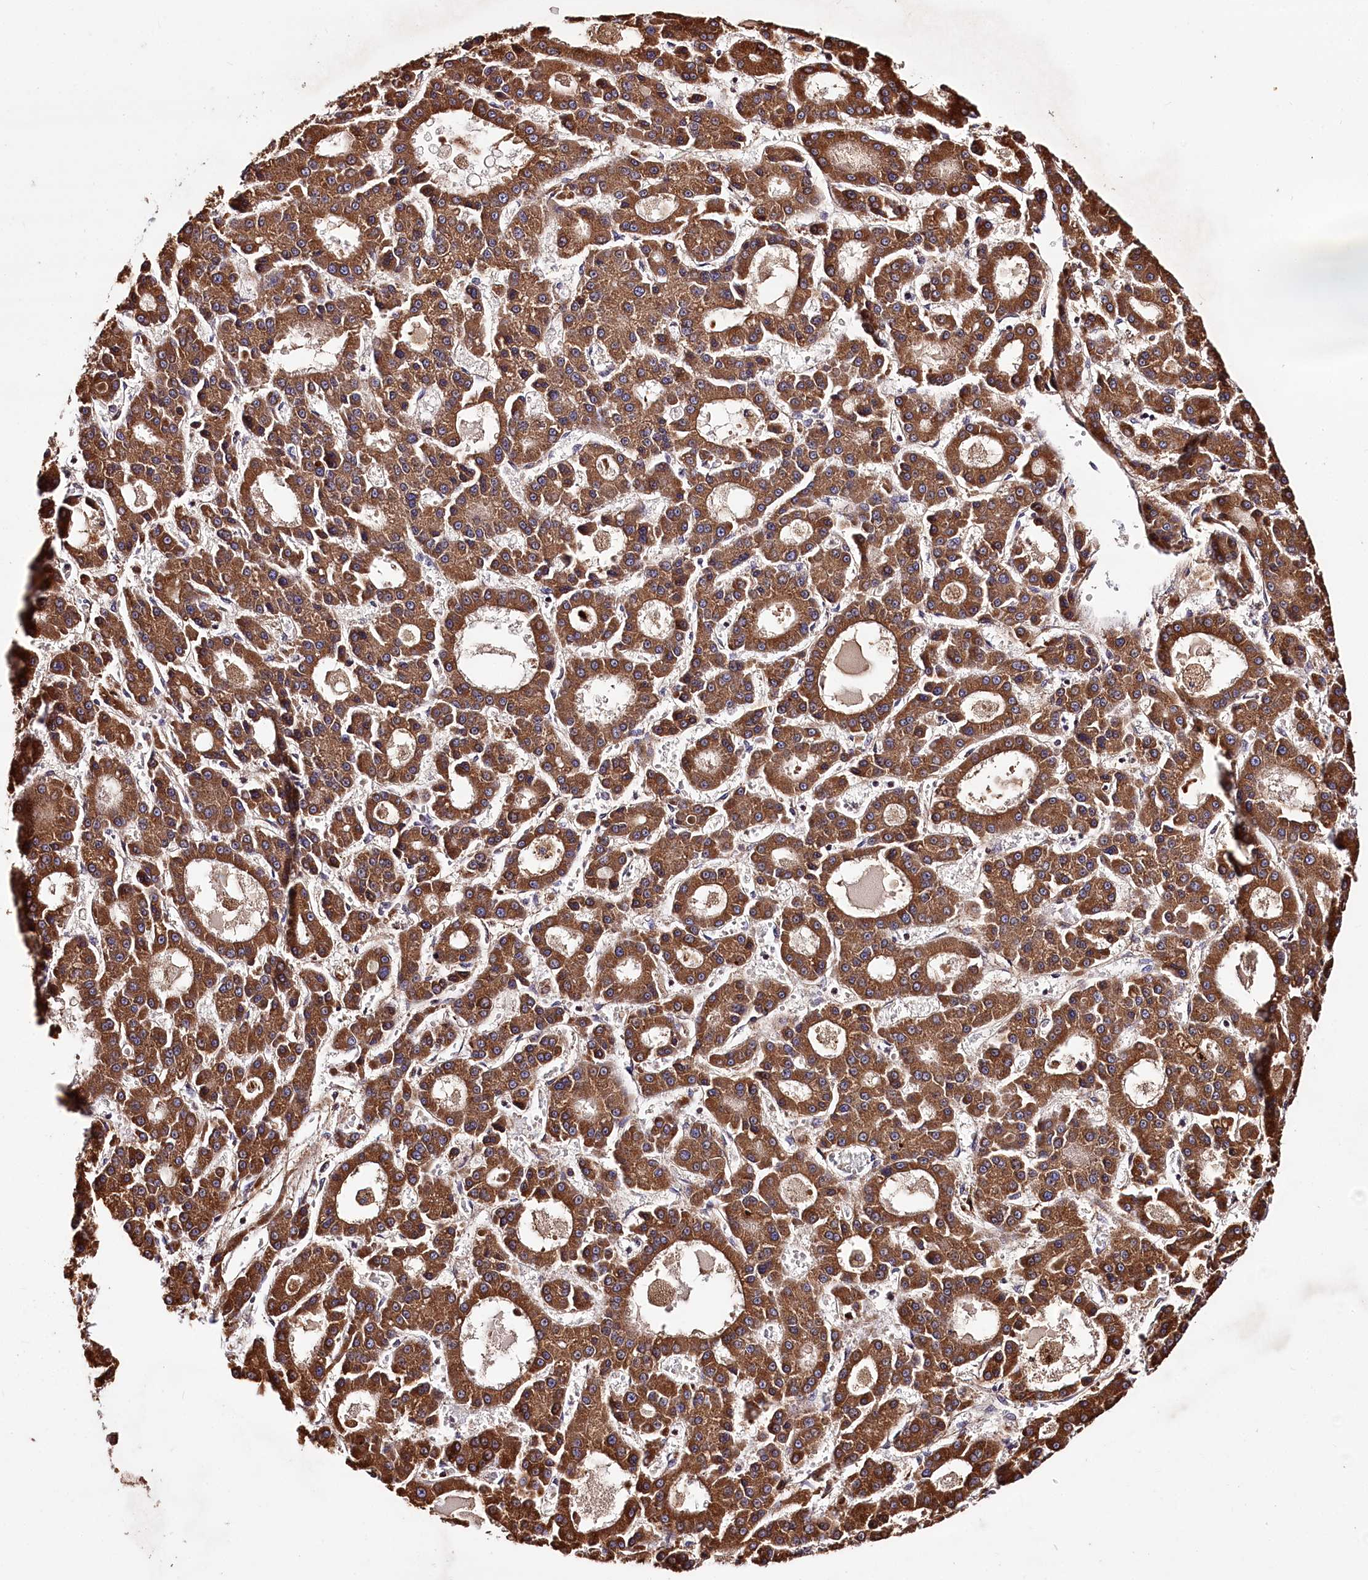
{"staining": {"intensity": "strong", "quantity": ">75%", "location": "cytoplasmic/membranous"}, "tissue": "liver cancer", "cell_type": "Tumor cells", "image_type": "cancer", "snomed": [{"axis": "morphology", "description": "Carcinoma, Hepatocellular, NOS"}, {"axis": "topography", "description": "Liver"}], "caption": "Brown immunohistochemical staining in human liver cancer (hepatocellular carcinoma) reveals strong cytoplasmic/membranous staining in about >75% of tumor cells. (IHC, brightfield microscopy, high magnification).", "gene": "WWC1", "patient": {"sex": "male", "age": 70}}